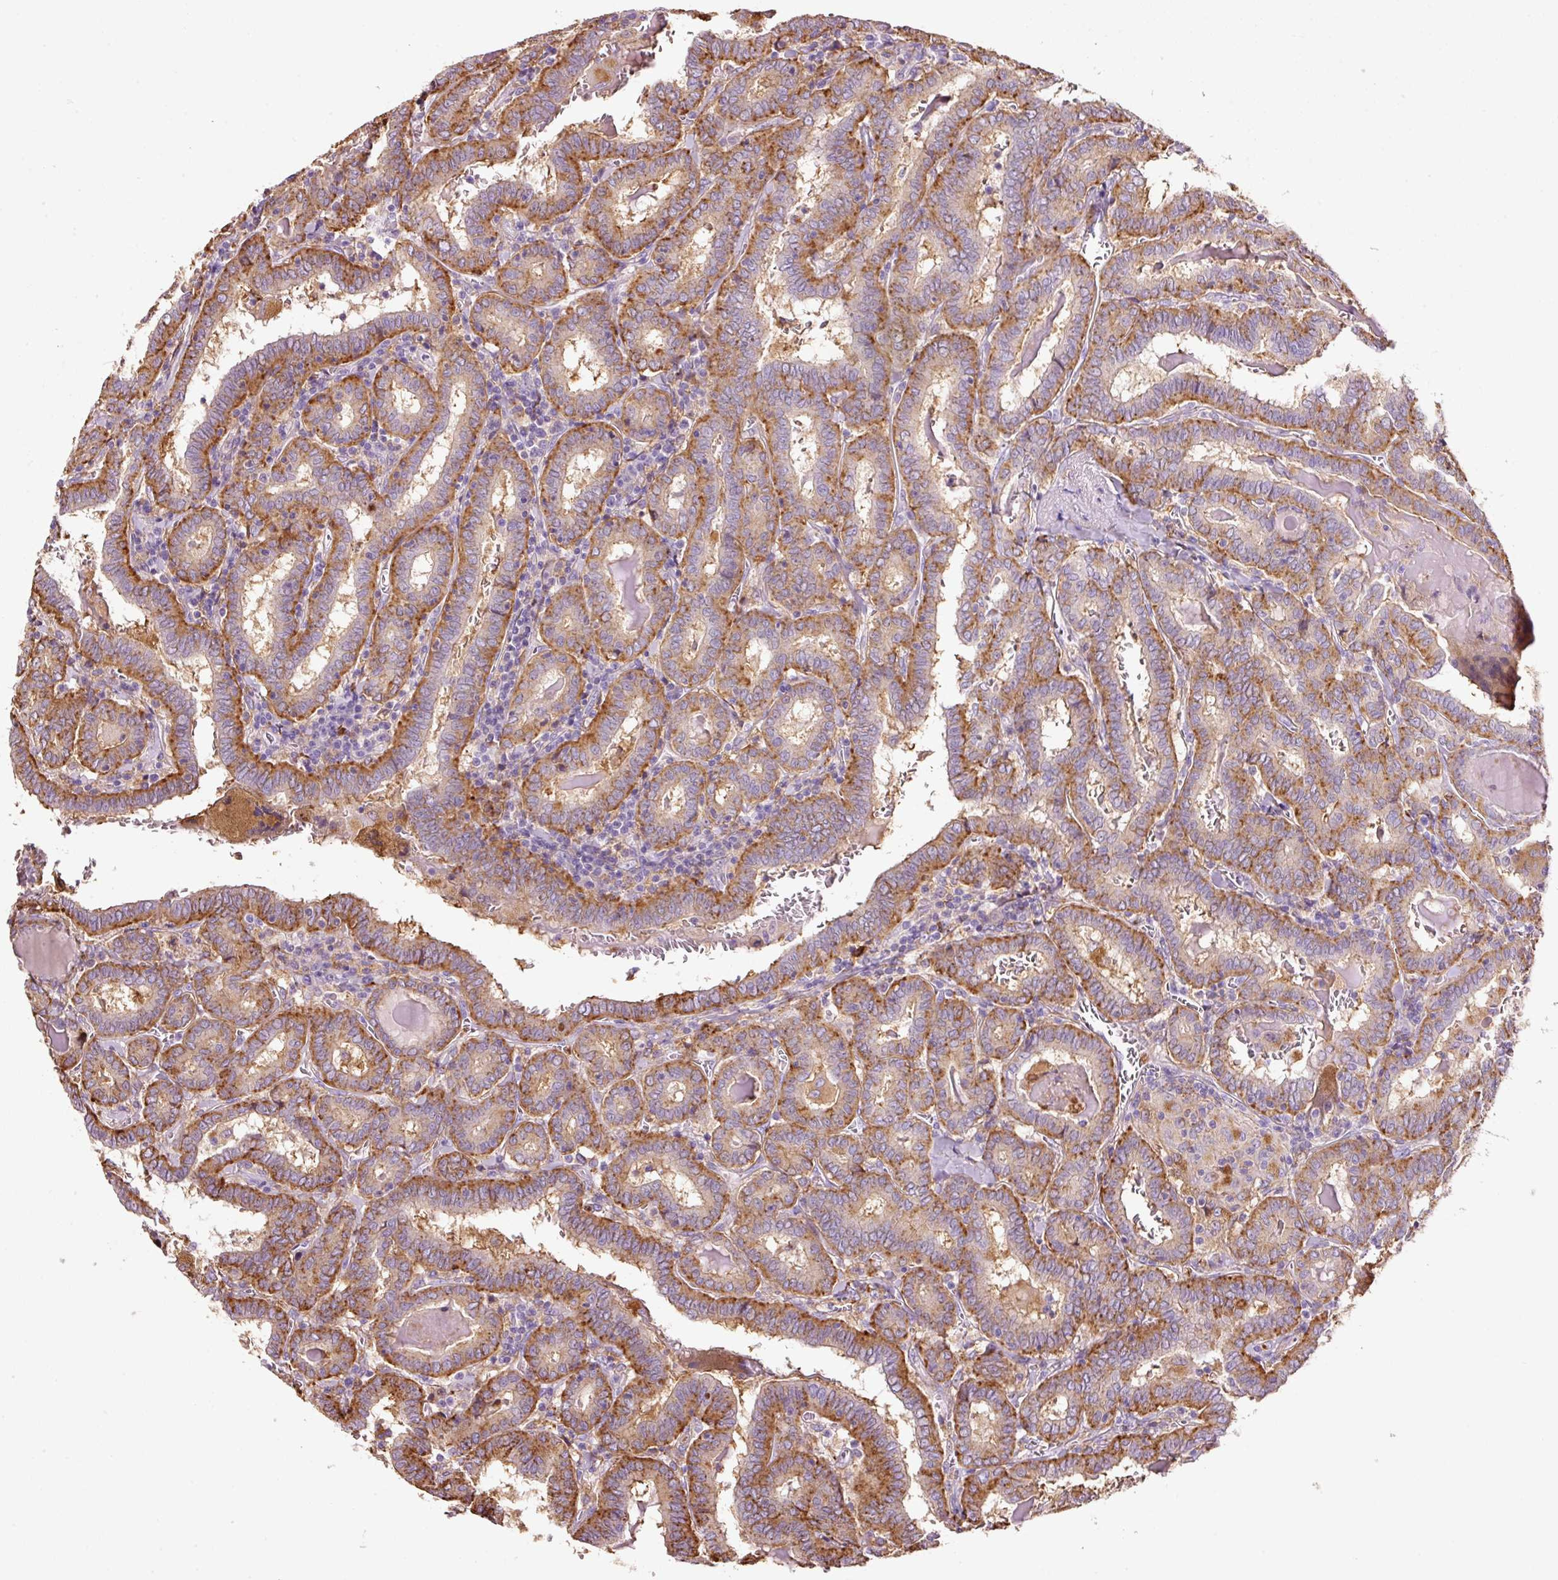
{"staining": {"intensity": "moderate", "quantity": ">75%", "location": "cytoplasmic/membranous"}, "tissue": "thyroid cancer", "cell_type": "Tumor cells", "image_type": "cancer", "snomed": [{"axis": "morphology", "description": "Papillary adenocarcinoma, NOS"}, {"axis": "topography", "description": "Thyroid gland"}], "caption": "Thyroid cancer was stained to show a protein in brown. There is medium levels of moderate cytoplasmic/membranous expression in about >75% of tumor cells.", "gene": "TMC8", "patient": {"sex": "female", "age": 72}}